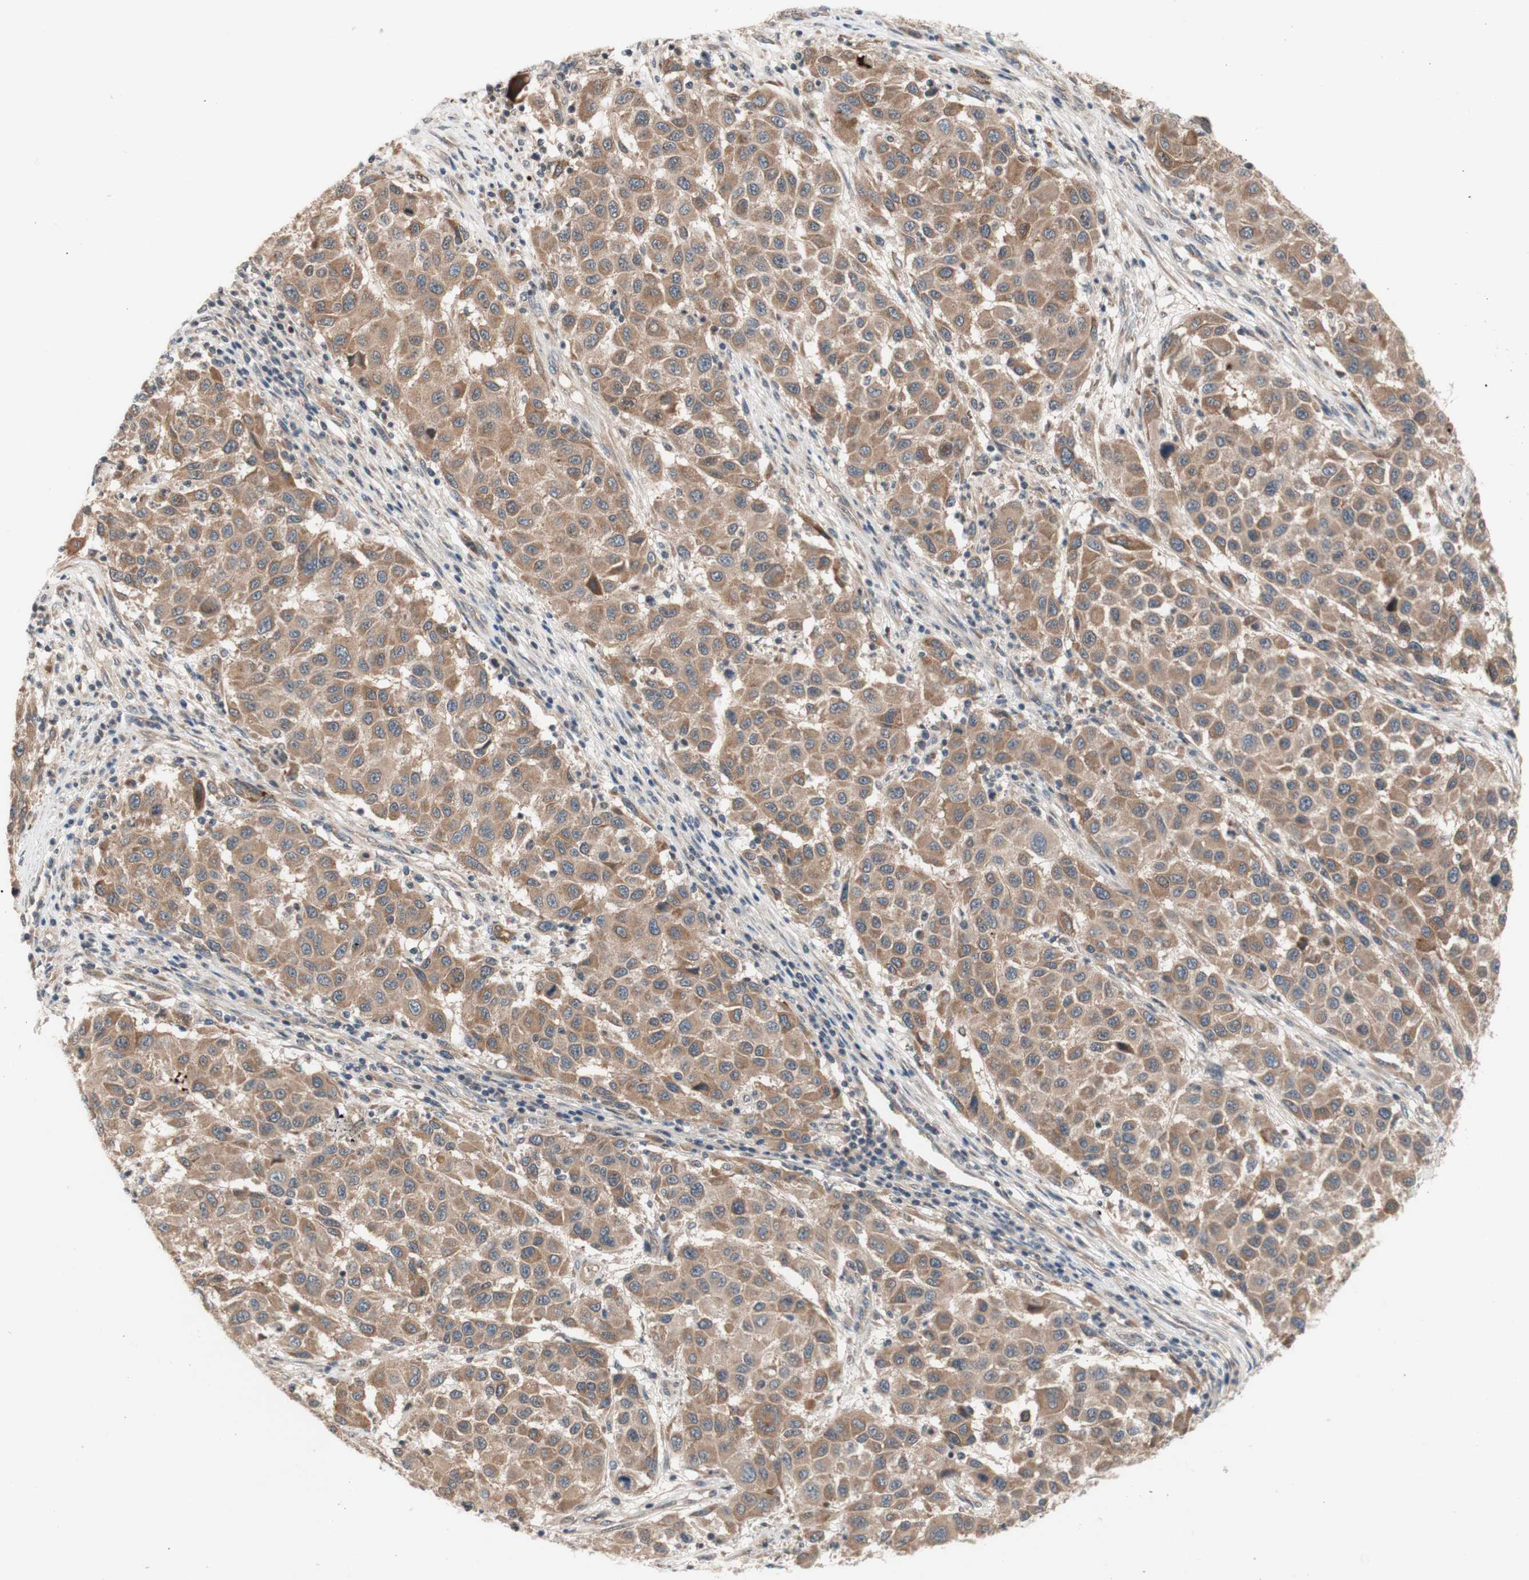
{"staining": {"intensity": "moderate", "quantity": ">75%", "location": "cytoplasmic/membranous"}, "tissue": "melanoma", "cell_type": "Tumor cells", "image_type": "cancer", "snomed": [{"axis": "morphology", "description": "Malignant melanoma, Metastatic site"}, {"axis": "topography", "description": "Lymph node"}], "caption": "Immunohistochemistry (IHC) photomicrograph of malignant melanoma (metastatic site) stained for a protein (brown), which reveals medium levels of moderate cytoplasmic/membranous positivity in about >75% of tumor cells.", "gene": "CD55", "patient": {"sex": "male", "age": 61}}